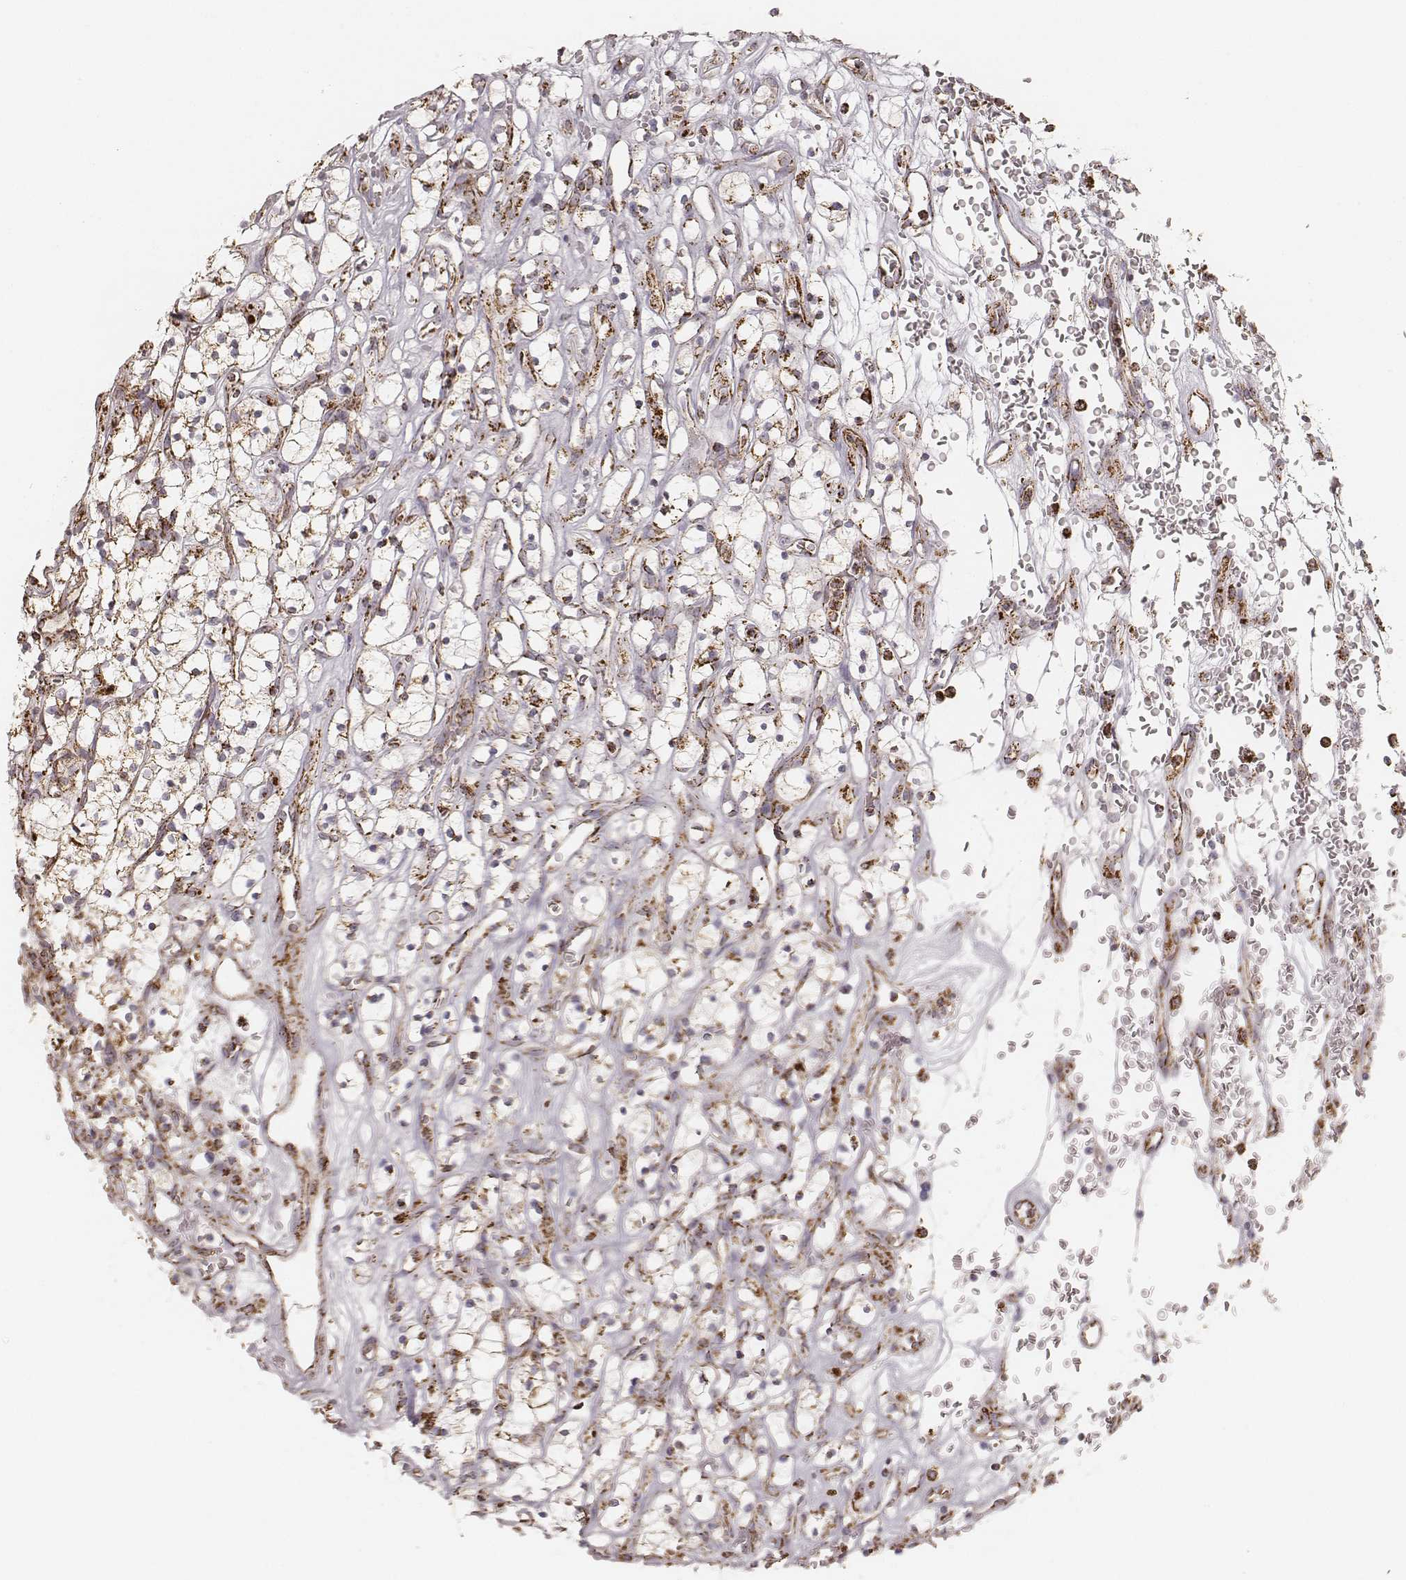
{"staining": {"intensity": "strong", "quantity": ">75%", "location": "cytoplasmic/membranous"}, "tissue": "renal cancer", "cell_type": "Tumor cells", "image_type": "cancer", "snomed": [{"axis": "morphology", "description": "Adenocarcinoma, NOS"}, {"axis": "topography", "description": "Kidney"}], "caption": "High-magnification brightfield microscopy of renal cancer stained with DAB (brown) and counterstained with hematoxylin (blue). tumor cells exhibit strong cytoplasmic/membranous staining is seen in about>75% of cells. The staining was performed using DAB to visualize the protein expression in brown, while the nuclei were stained in blue with hematoxylin (Magnification: 20x).", "gene": "CS", "patient": {"sex": "female", "age": 64}}